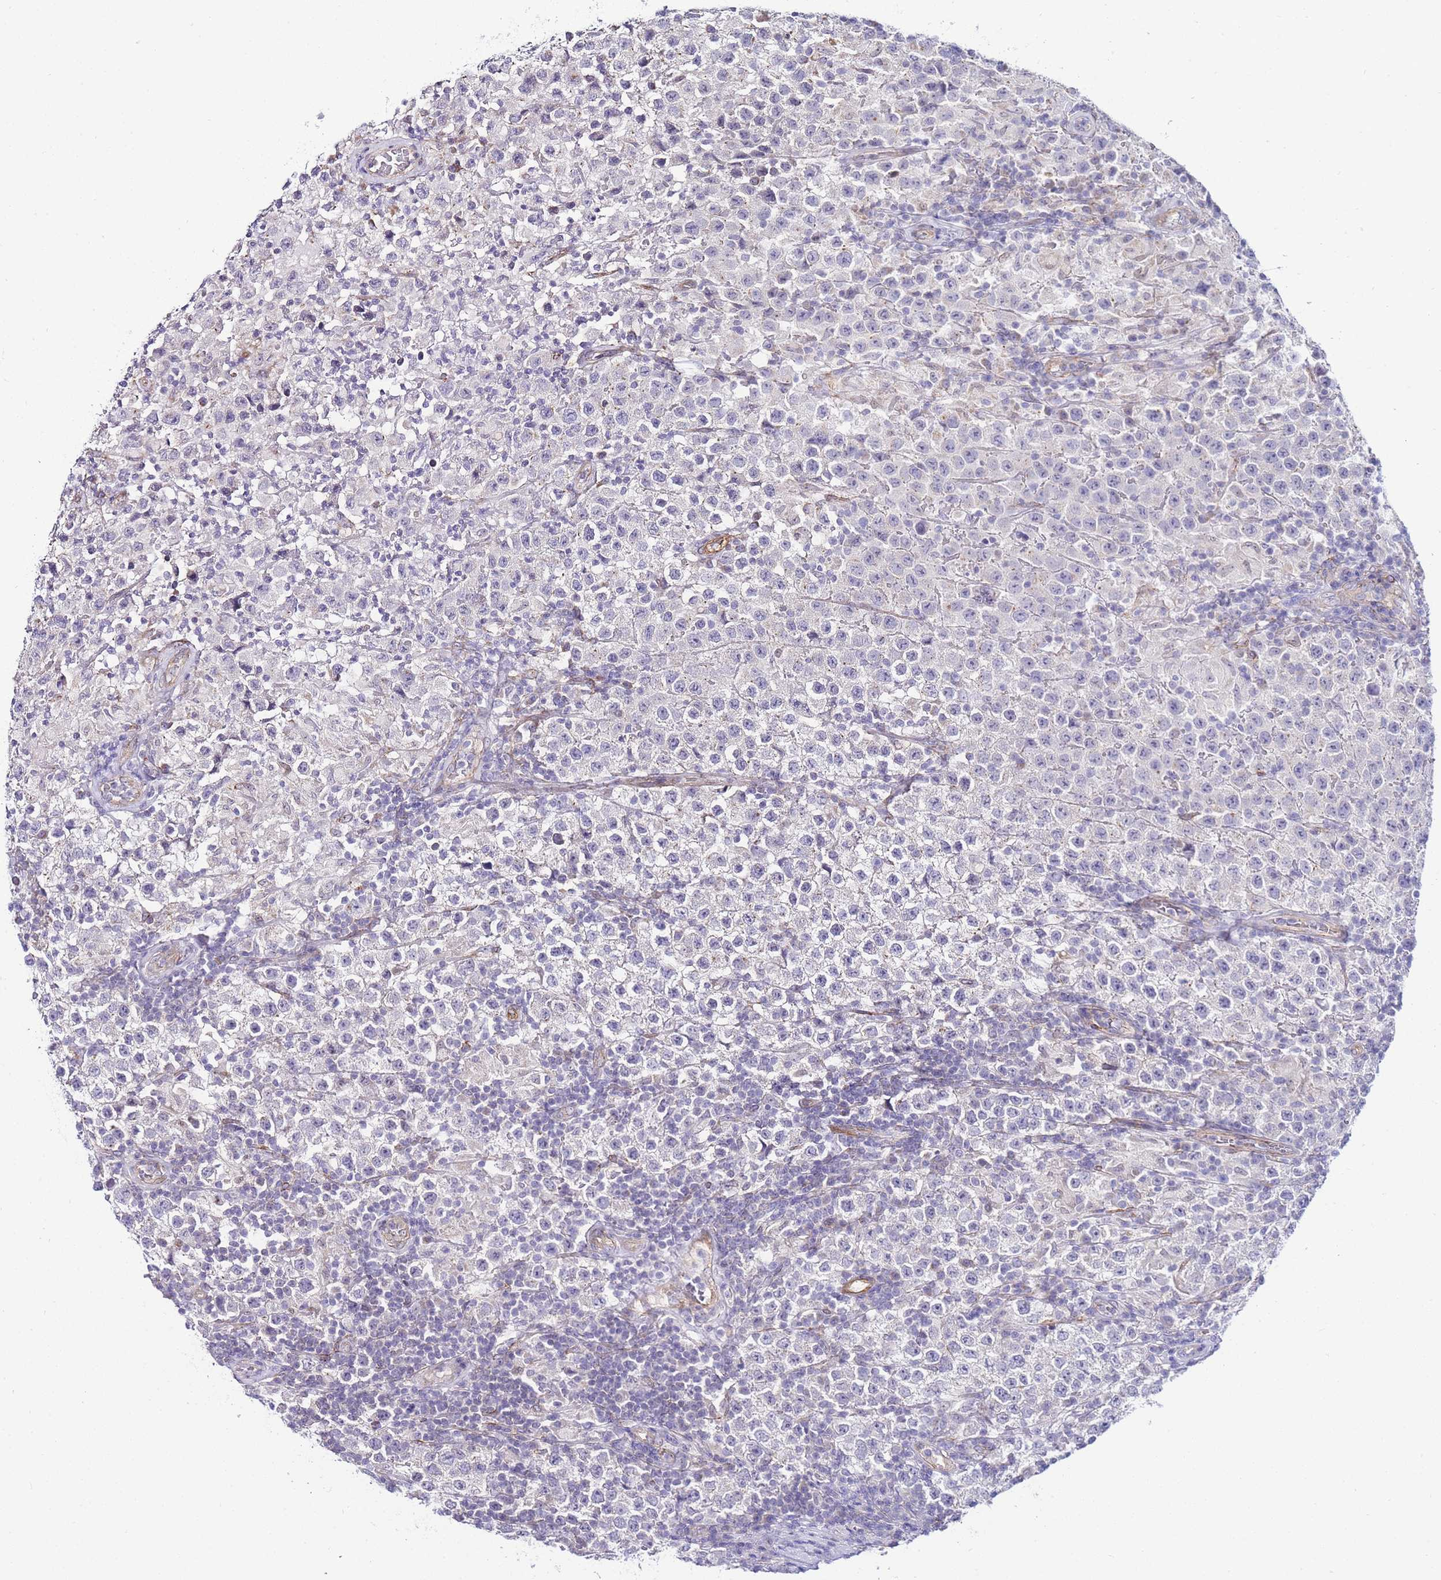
{"staining": {"intensity": "negative", "quantity": "none", "location": "none"}, "tissue": "testis cancer", "cell_type": "Tumor cells", "image_type": "cancer", "snomed": [{"axis": "morphology", "description": "Seminoma, NOS"}, {"axis": "morphology", "description": "Carcinoma, Embryonal, NOS"}, {"axis": "topography", "description": "Testis"}], "caption": "The histopathology image reveals no significant staining in tumor cells of testis cancer. (DAB (3,3'-diaminobenzidine) IHC visualized using brightfield microscopy, high magnification).", "gene": "PDCD7", "patient": {"sex": "male", "age": 41}}